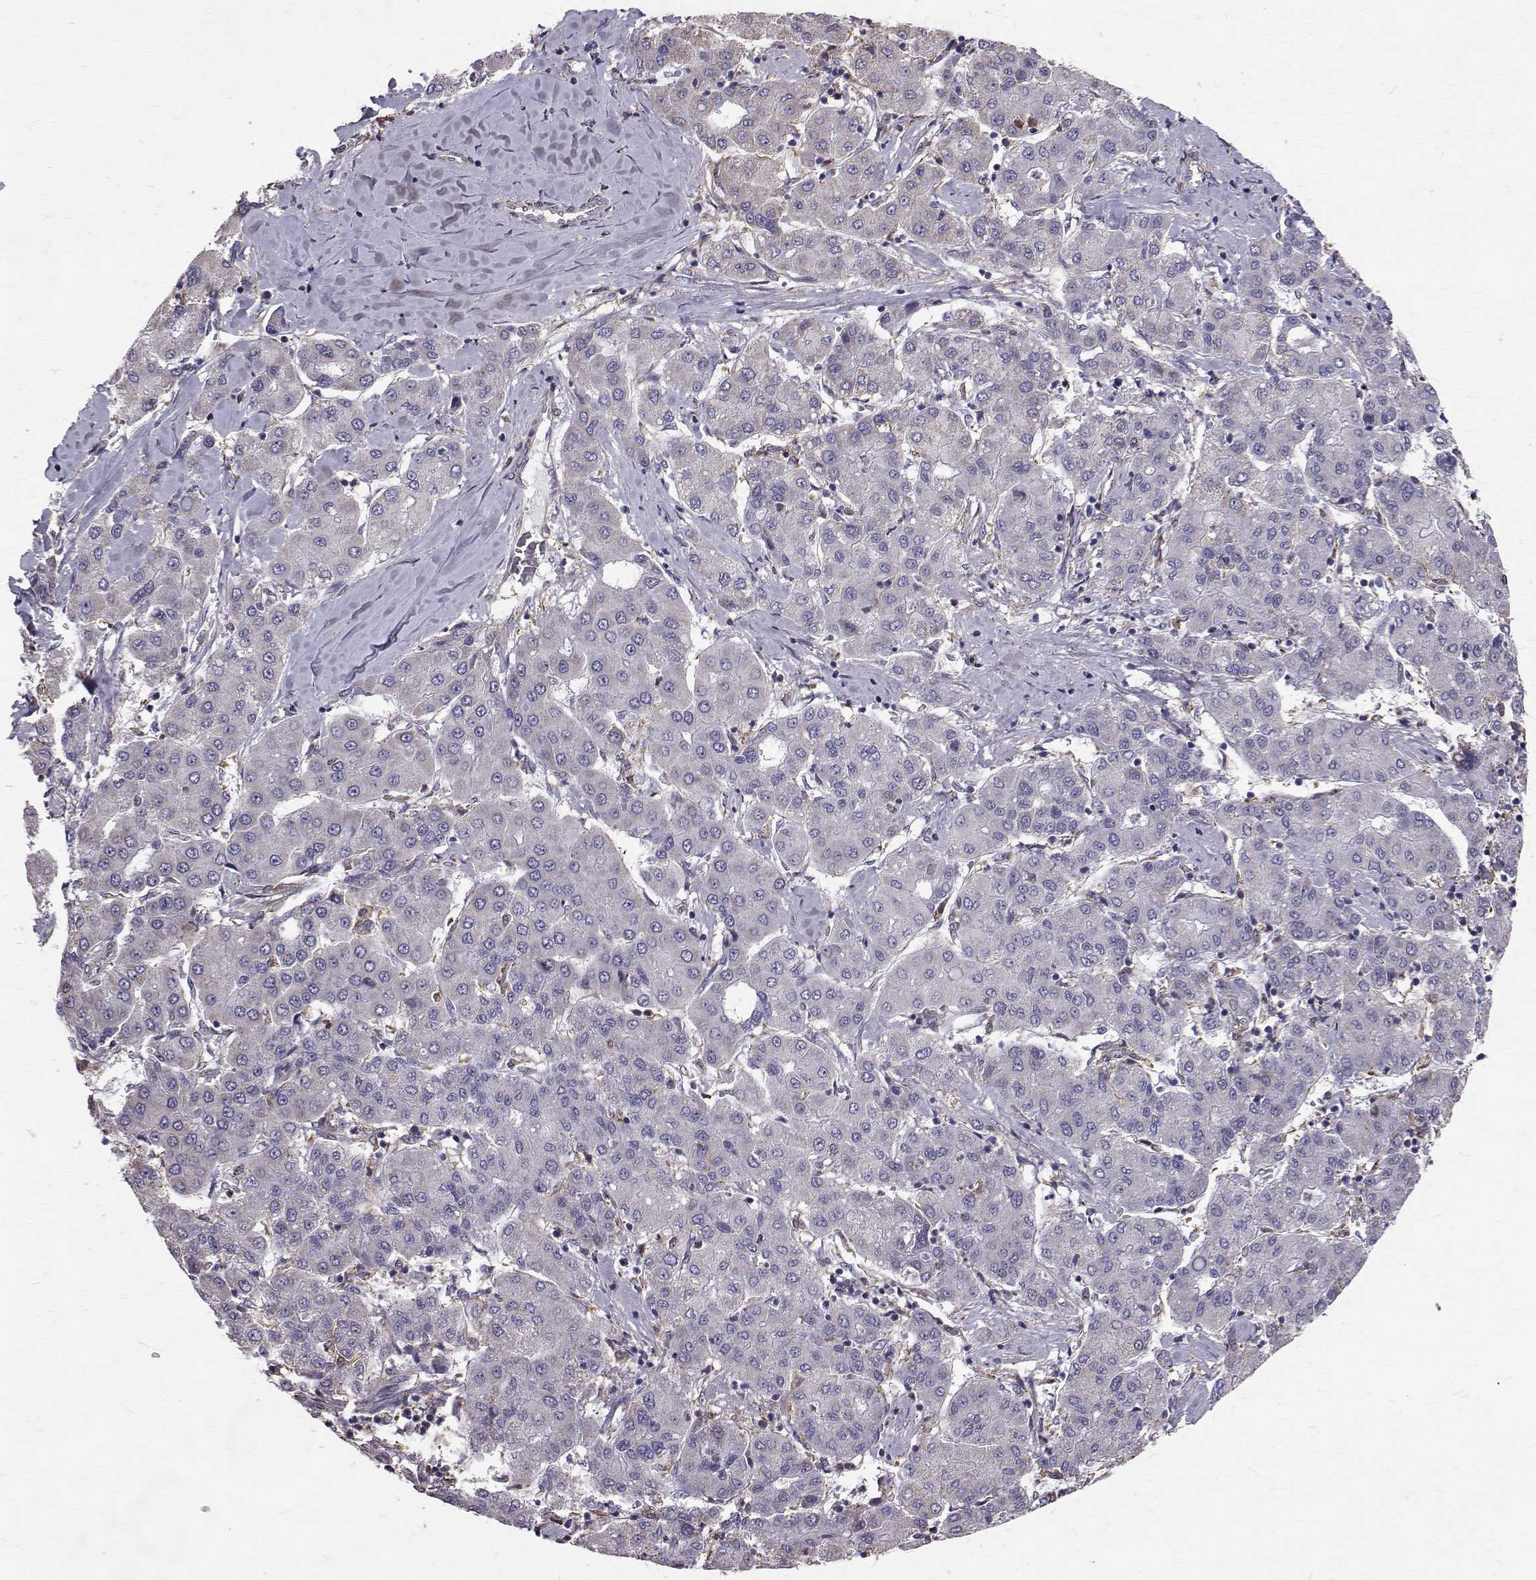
{"staining": {"intensity": "negative", "quantity": "none", "location": "none"}, "tissue": "liver cancer", "cell_type": "Tumor cells", "image_type": "cancer", "snomed": [{"axis": "morphology", "description": "Carcinoma, Hepatocellular, NOS"}, {"axis": "topography", "description": "Liver"}], "caption": "Liver cancer was stained to show a protein in brown. There is no significant positivity in tumor cells.", "gene": "CCDC89", "patient": {"sex": "male", "age": 65}}